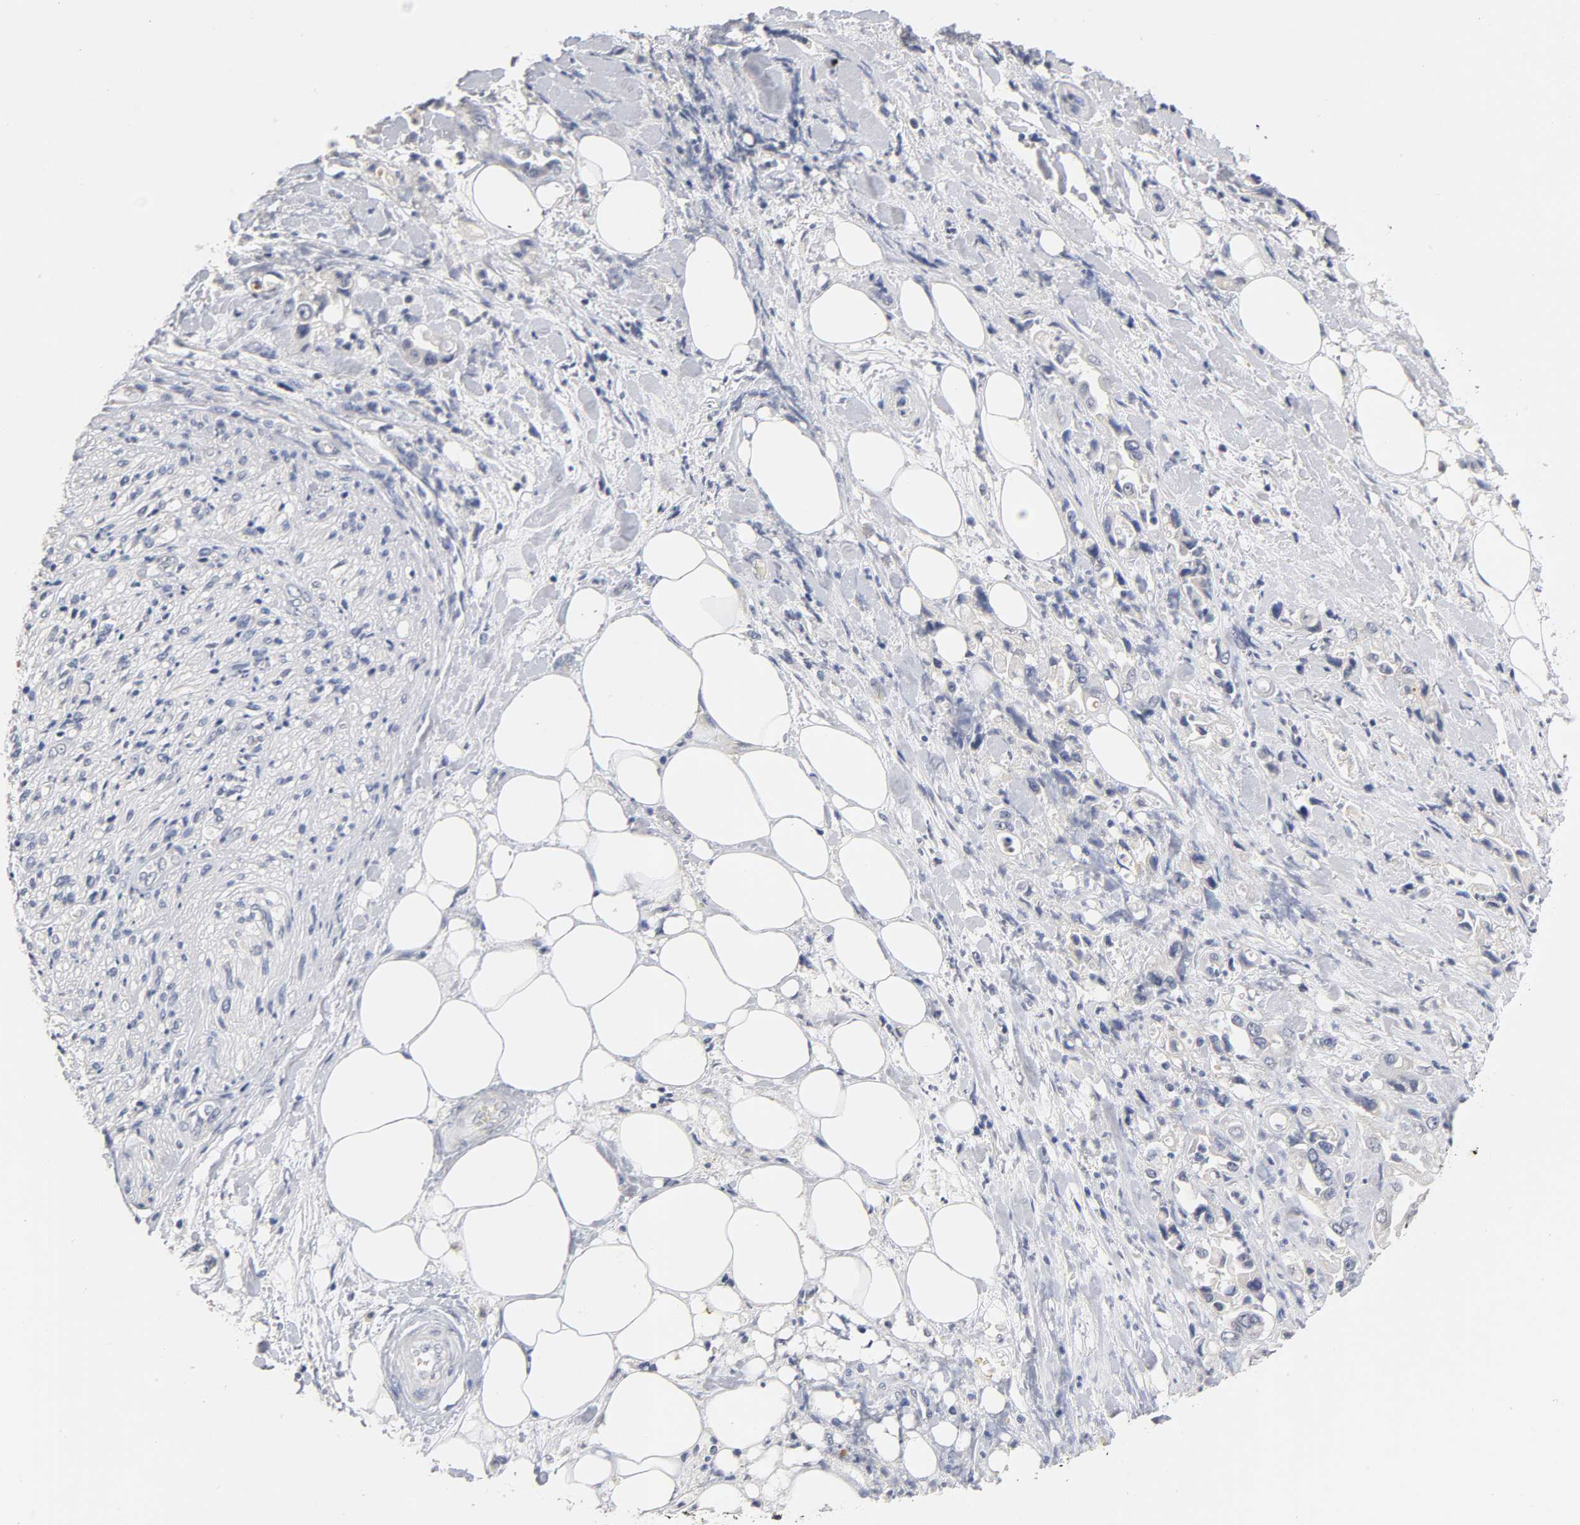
{"staining": {"intensity": "negative", "quantity": "none", "location": "none"}, "tissue": "pancreatic cancer", "cell_type": "Tumor cells", "image_type": "cancer", "snomed": [{"axis": "morphology", "description": "Adenocarcinoma, NOS"}, {"axis": "topography", "description": "Pancreas"}], "caption": "Tumor cells show no significant positivity in pancreatic cancer. (DAB immunohistochemistry (IHC), high magnification).", "gene": "OVOL1", "patient": {"sex": "male", "age": 70}}